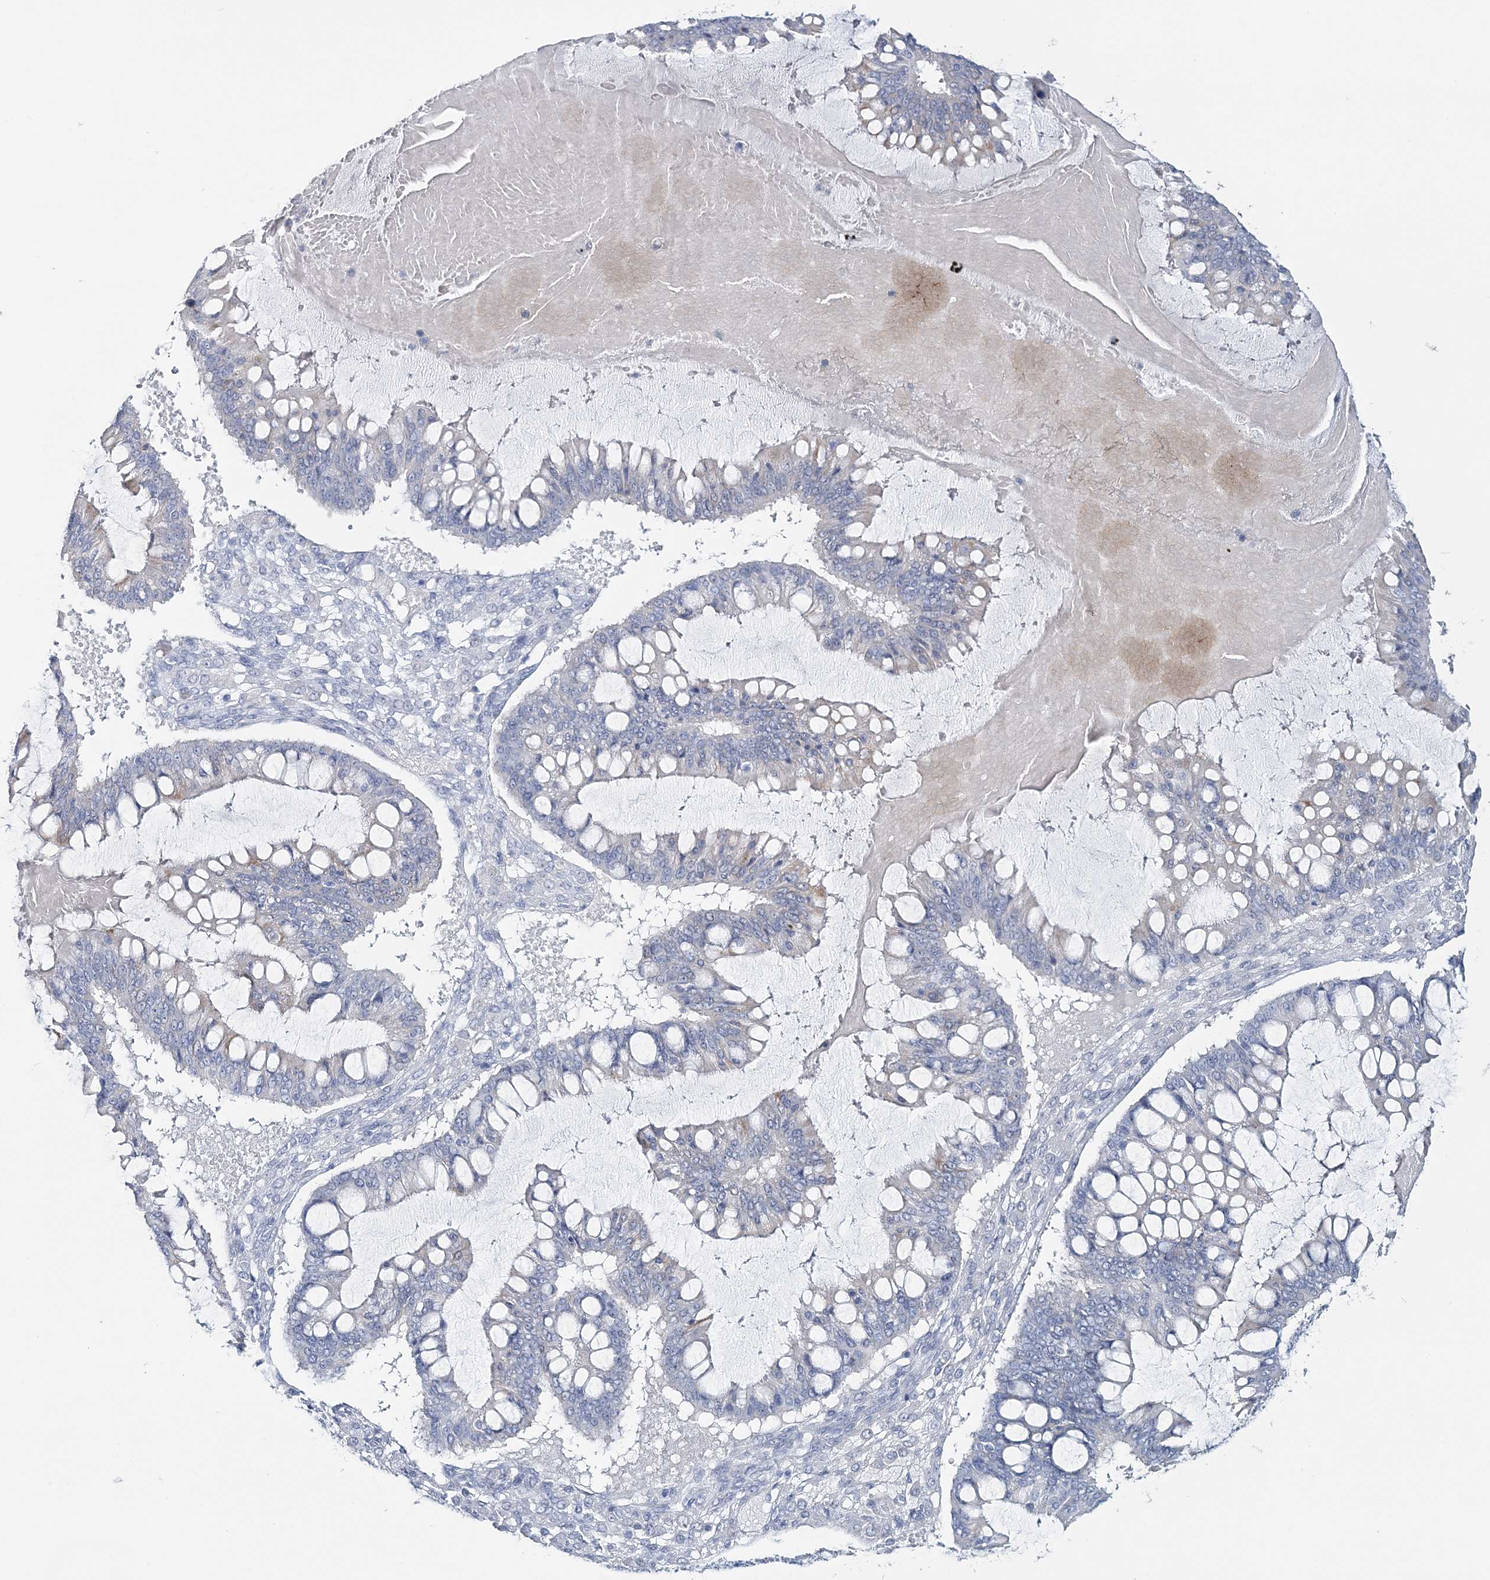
{"staining": {"intensity": "negative", "quantity": "none", "location": "none"}, "tissue": "ovarian cancer", "cell_type": "Tumor cells", "image_type": "cancer", "snomed": [{"axis": "morphology", "description": "Cystadenocarcinoma, mucinous, NOS"}, {"axis": "topography", "description": "Ovary"}], "caption": "DAB immunohistochemical staining of human mucinous cystadenocarcinoma (ovarian) reveals no significant expression in tumor cells.", "gene": "CYP3A4", "patient": {"sex": "female", "age": 73}}